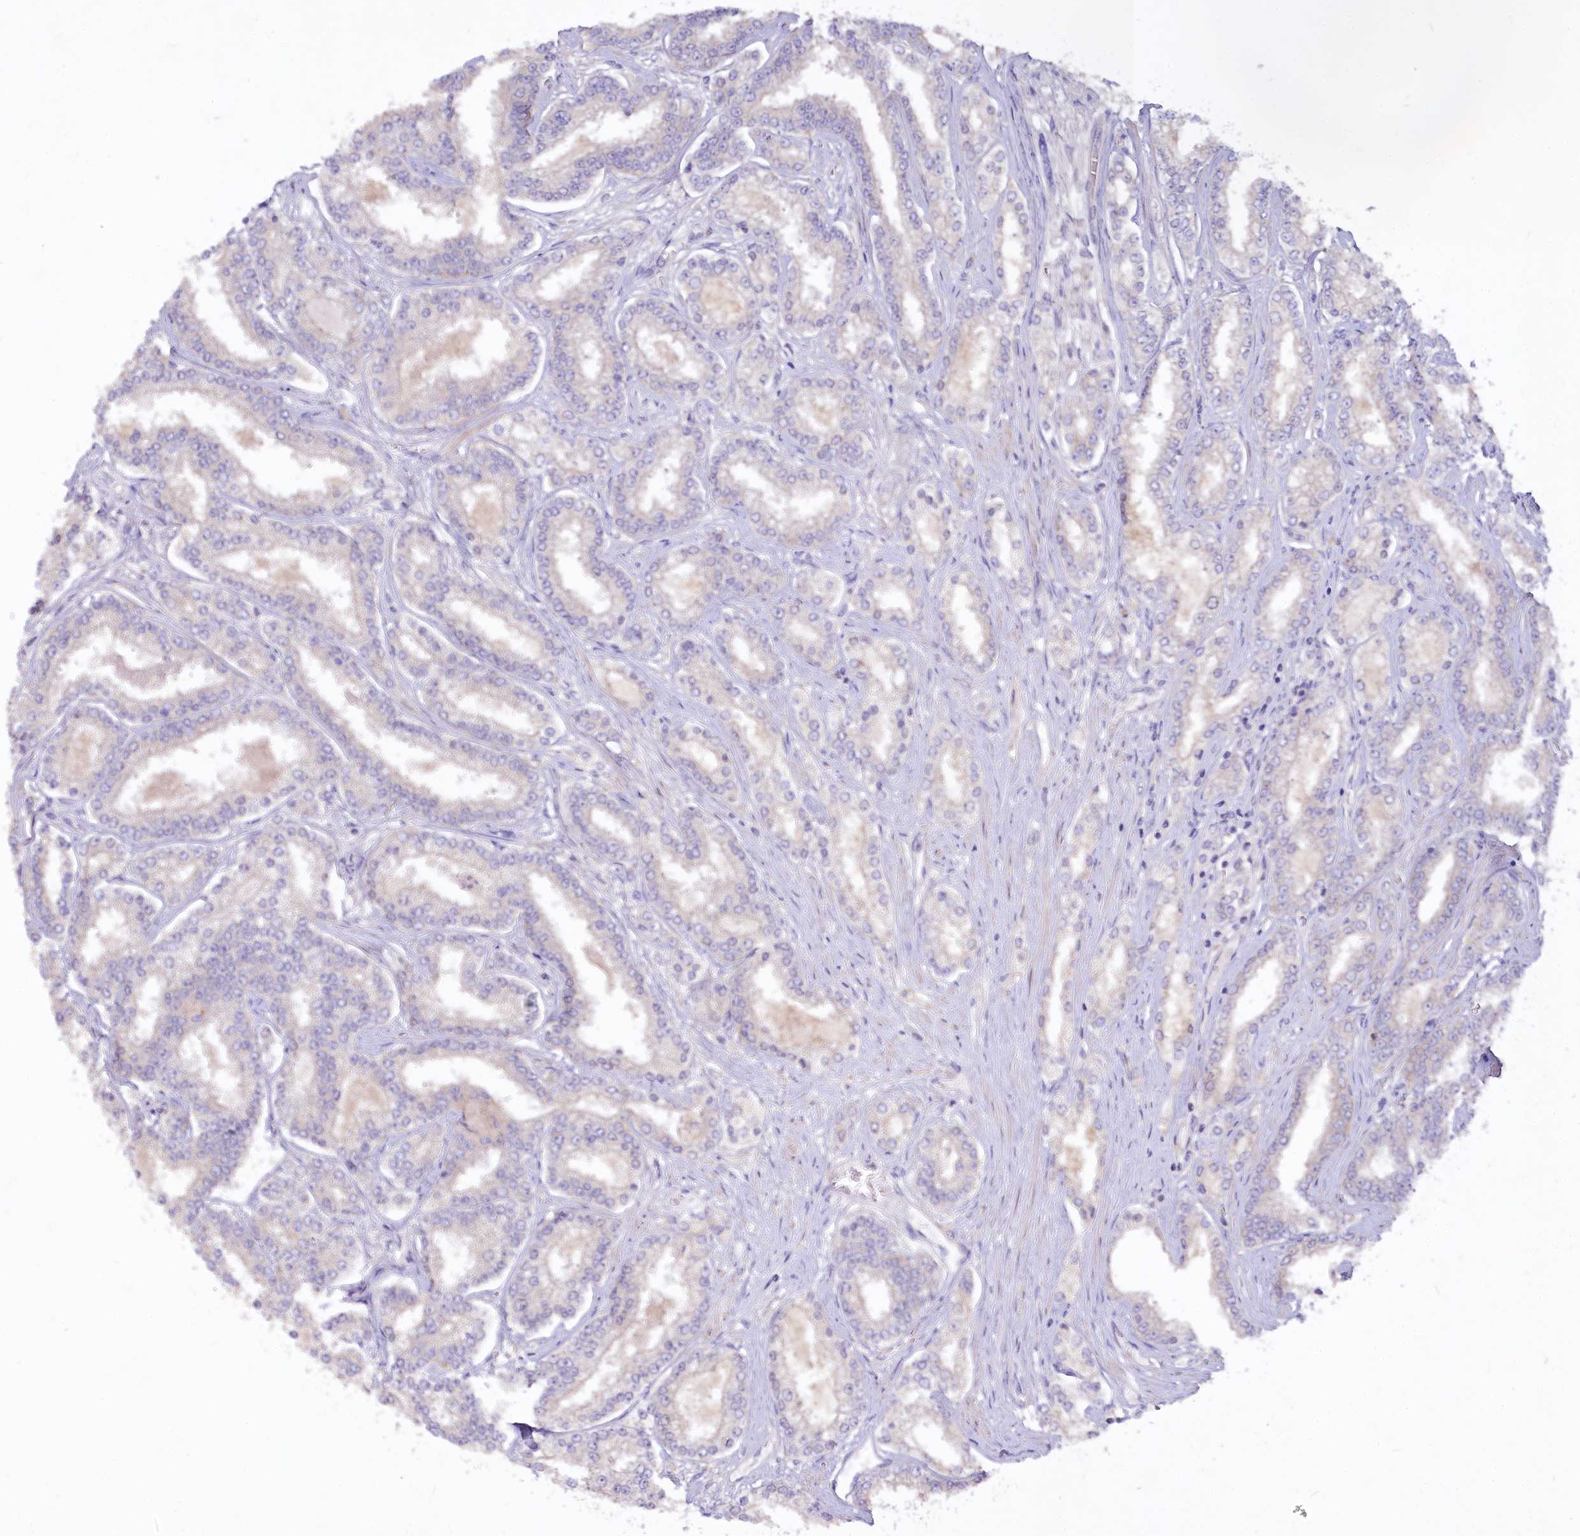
{"staining": {"intensity": "negative", "quantity": "none", "location": "none"}, "tissue": "prostate cancer", "cell_type": "Tumor cells", "image_type": "cancer", "snomed": [{"axis": "morphology", "description": "Normal tissue, NOS"}, {"axis": "morphology", "description": "Adenocarcinoma, High grade"}, {"axis": "topography", "description": "Prostate"}], "caption": "A histopathology image of high-grade adenocarcinoma (prostate) stained for a protein exhibits no brown staining in tumor cells. Brightfield microscopy of immunohistochemistry stained with DAB (brown) and hematoxylin (blue), captured at high magnification.", "gene": "EFHC2", "patient": {"sex": "male", "age": 83}}